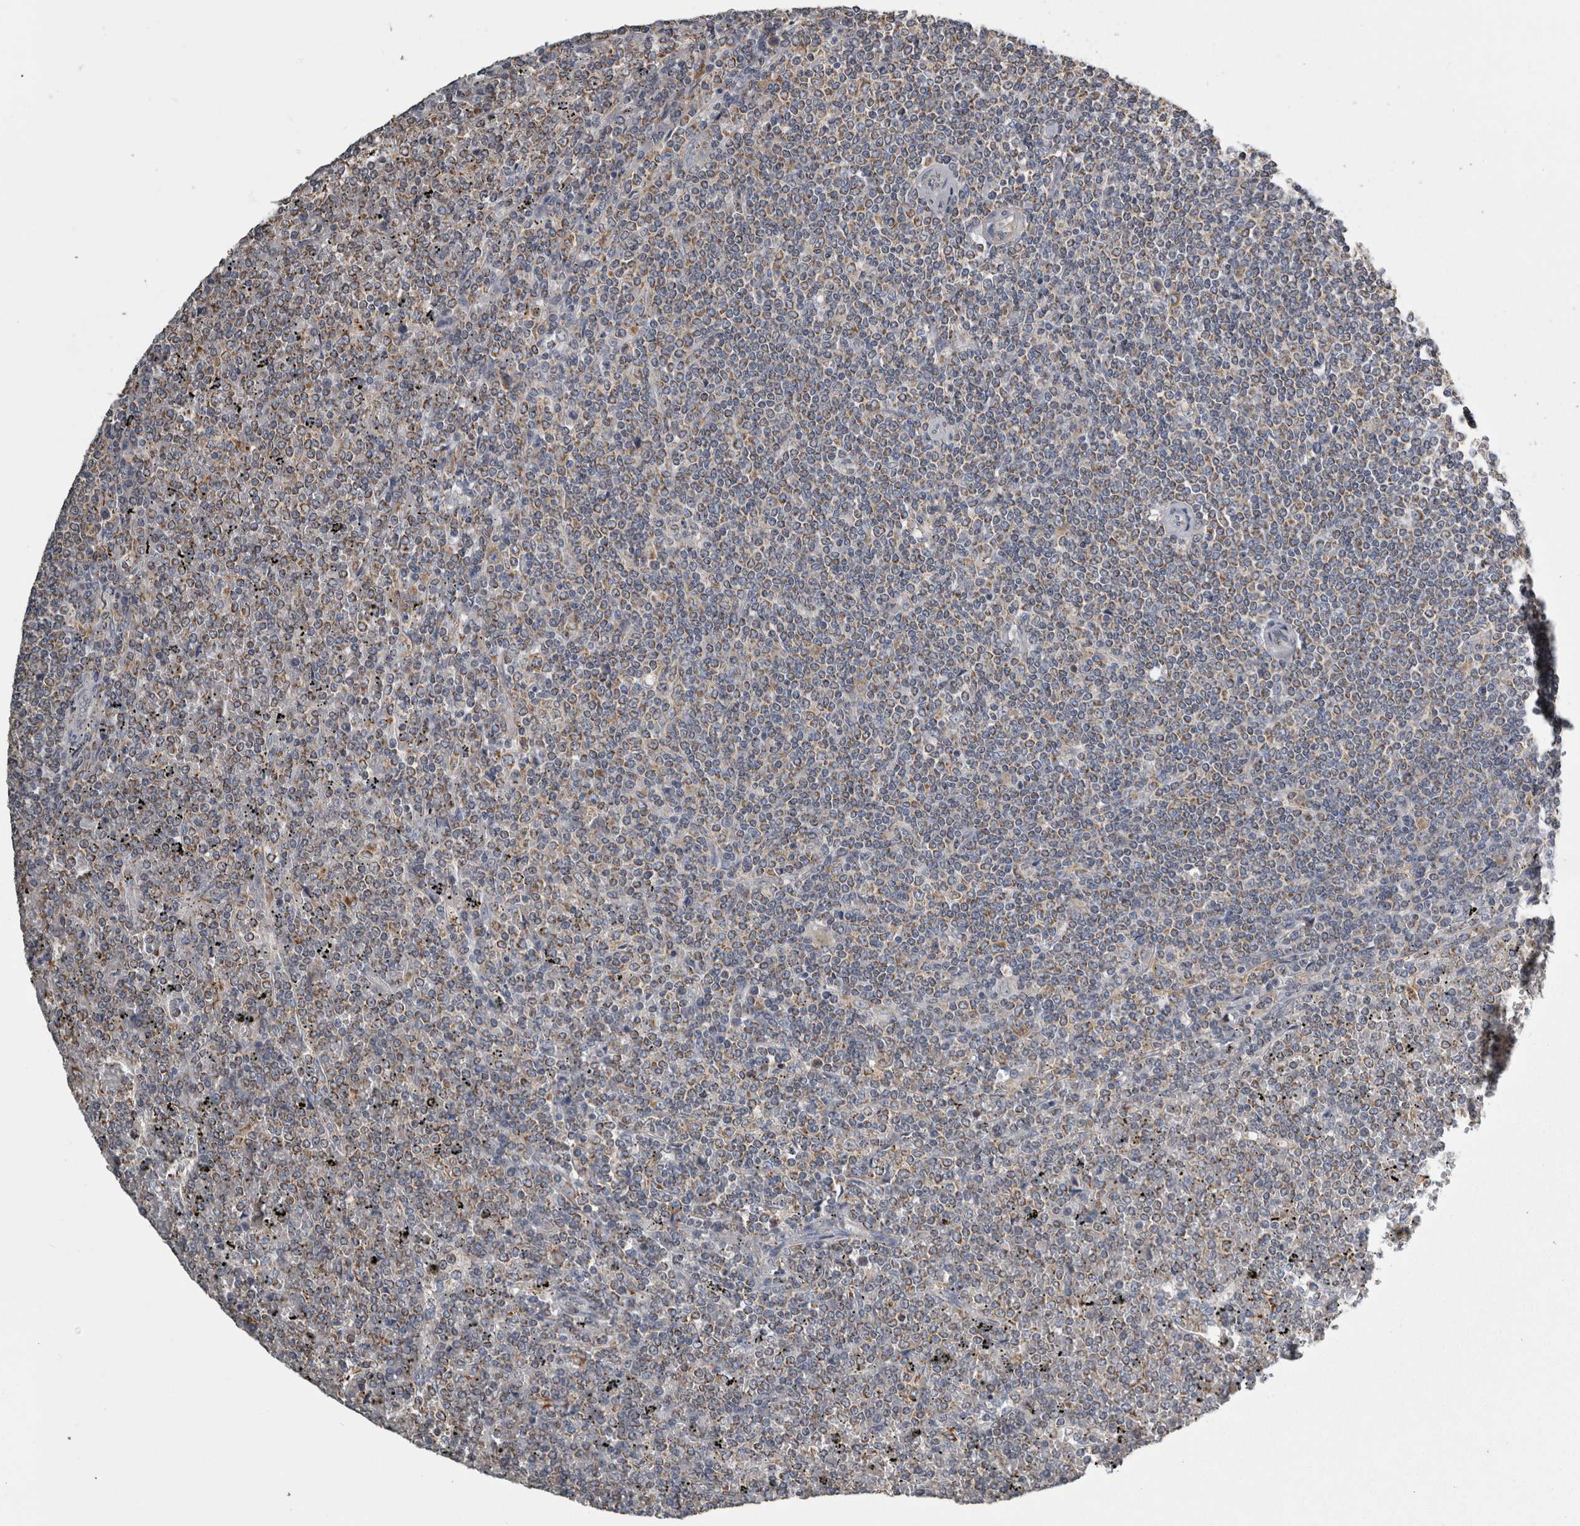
{"staining": {"intensity": "weak", "quantity": "25%-75%", "location": "cytoplasmic/membranous"}, "tissue": "lymphoma", "cell_type": "Tumor cells", "image_type": "cancer", "snomed": [{"axis": "morphology", "description": "Malignant lymphoma, non-Hodgkin's type, Low grade"}, {"axis": "topography", "description": "Spleen"}], "caption": "DAB immunohistochemical staining of low-grade malignant lymphoma, non-Hodgkin's type shows weak cytoplasmic/membranous protein expression in about 25%-75% of tumor cells.", "gene": "FRK", "patient": {"sex": "female", "age": 19}}